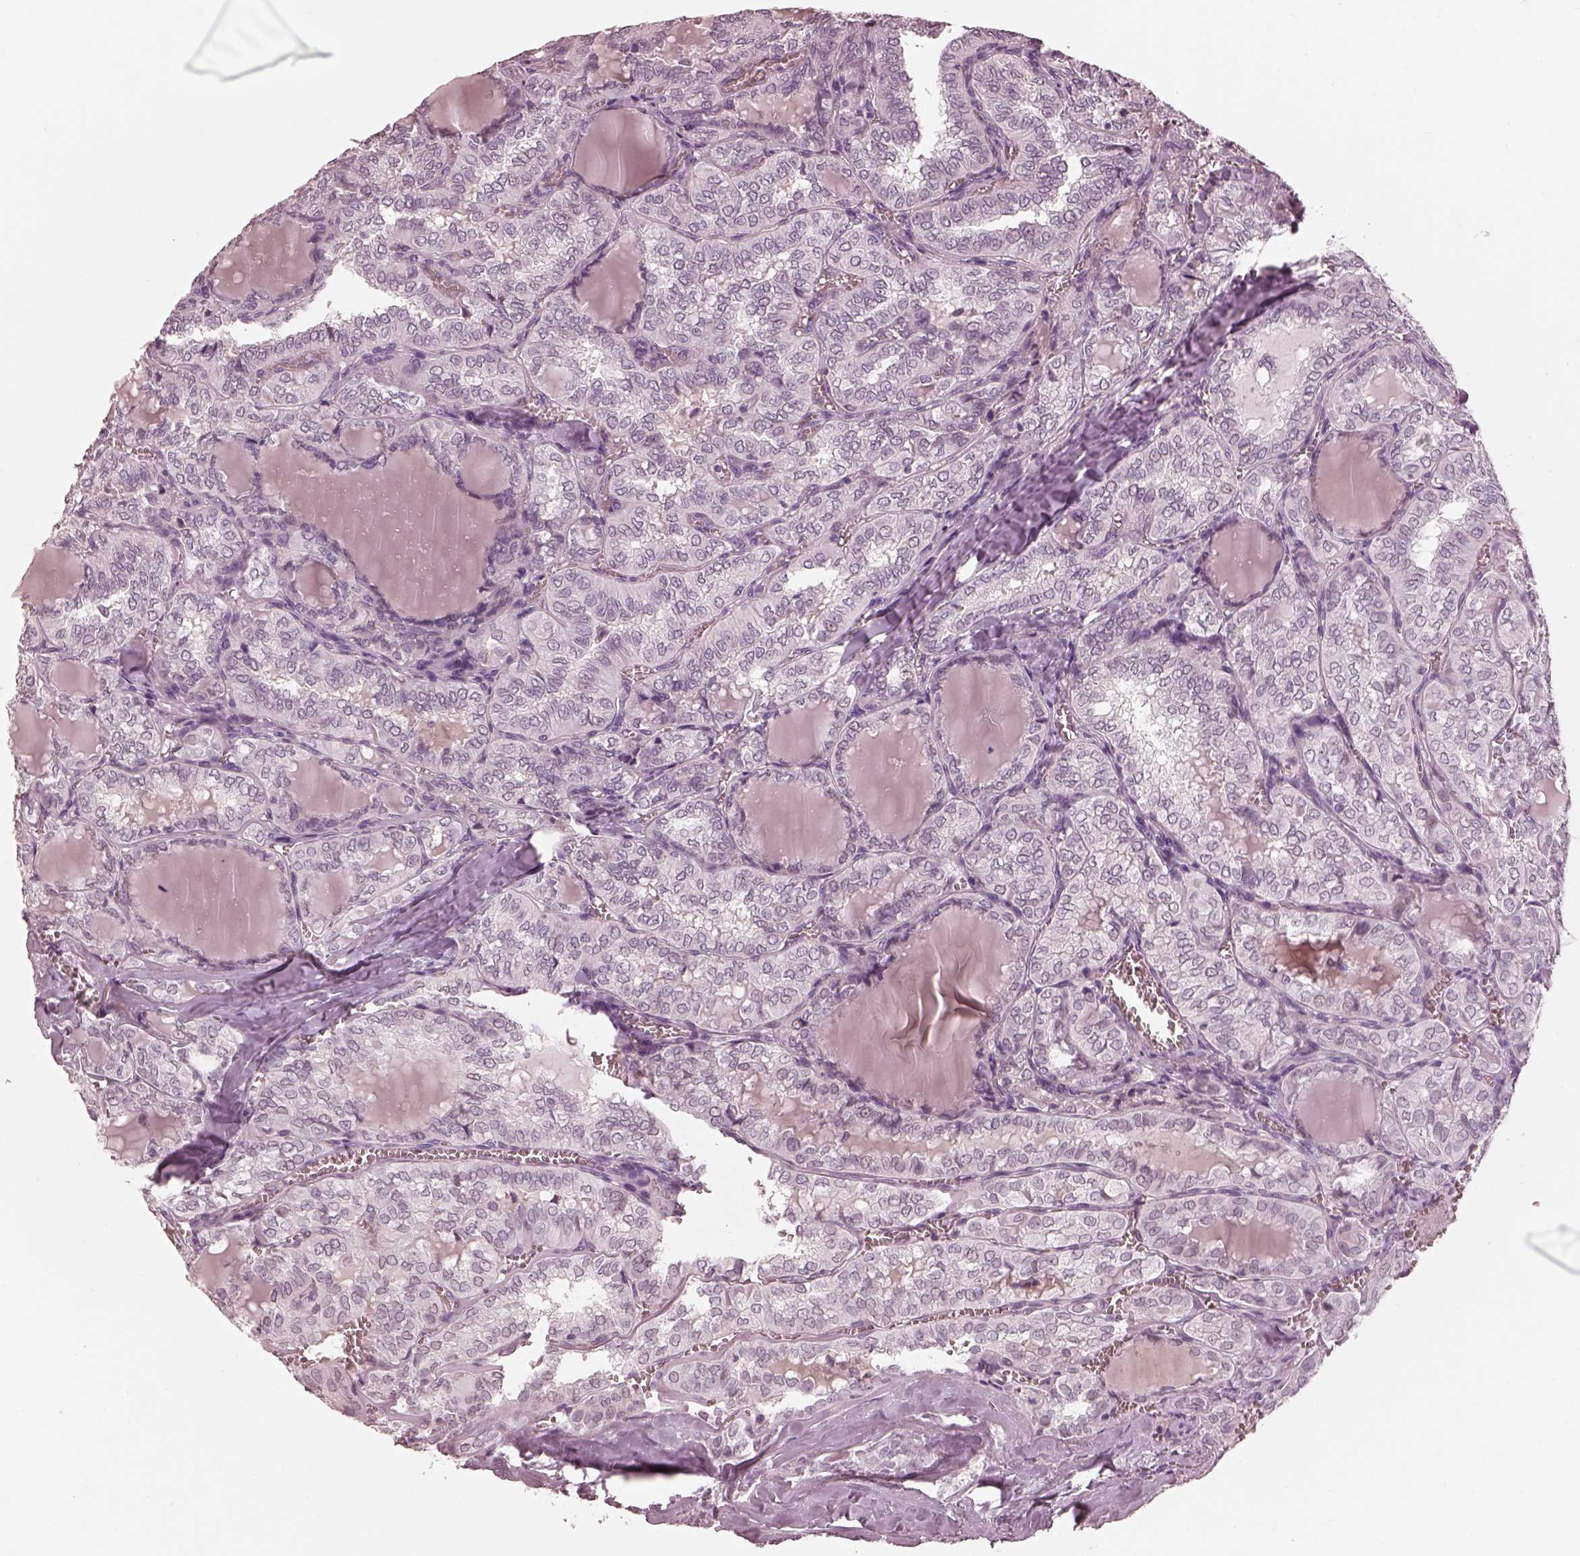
{"staining": {"intensity": "negative", "quantity": "none", "location": "none"}, "tissue": "thyroid cancer", "cell_type": "Tumor cells", "image_type": "cancer", "snomed": [{"axis": "morphology", "description": "Papillary adenocarcinoma, NOS"}, {"axis": "topography", "description": "Thyroid gland"}], "caption": "Immunohistochemical staining of thyroid cancer (papillary adenocarcinoma) reveals no significant expression in tumor cells.", "gene": "KCNA2", "patient": {"sex": "female", "age": 41}}